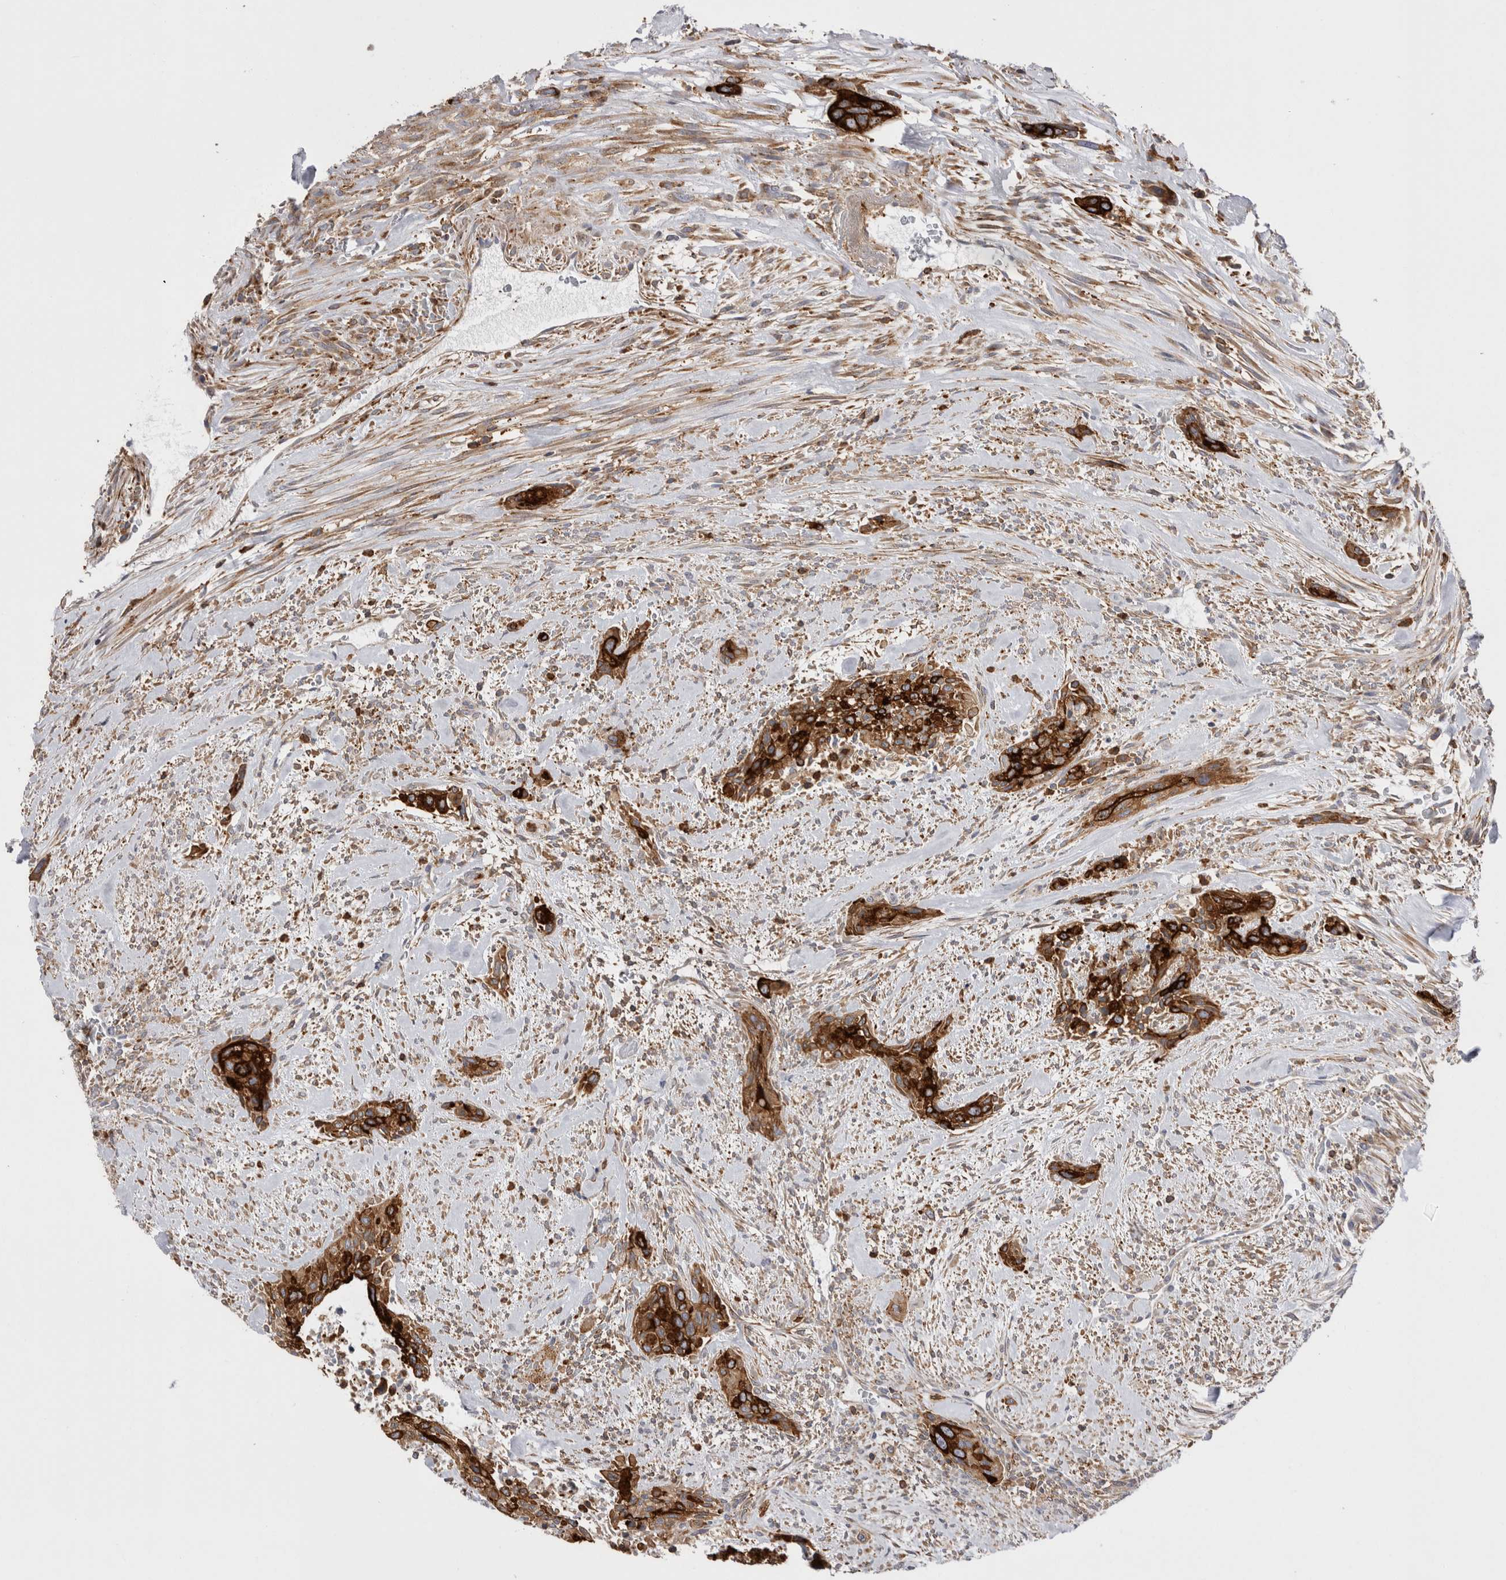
{"staining": {"intensity": "strong", "quantity": ">75%", "location": "cytoplasmic/membranous"}, "tissue": "urothelial cancer", "cell_type": "Tumor cells", "image_type": "cancer", "snomed": [{"axis": "morphology", "description": "Urothelial carcinoma, High grade"}, {"axis": "topography", "description": "Urinary bladder"}], "caption": "Tumor cells demonstrate high levels of strong cytoplasmic/membranous expression in approximately >75% of cells in human urothelial cancer.", "gene": "RAB11FIP1", "patient": {"sex": "male", "age": 35}}